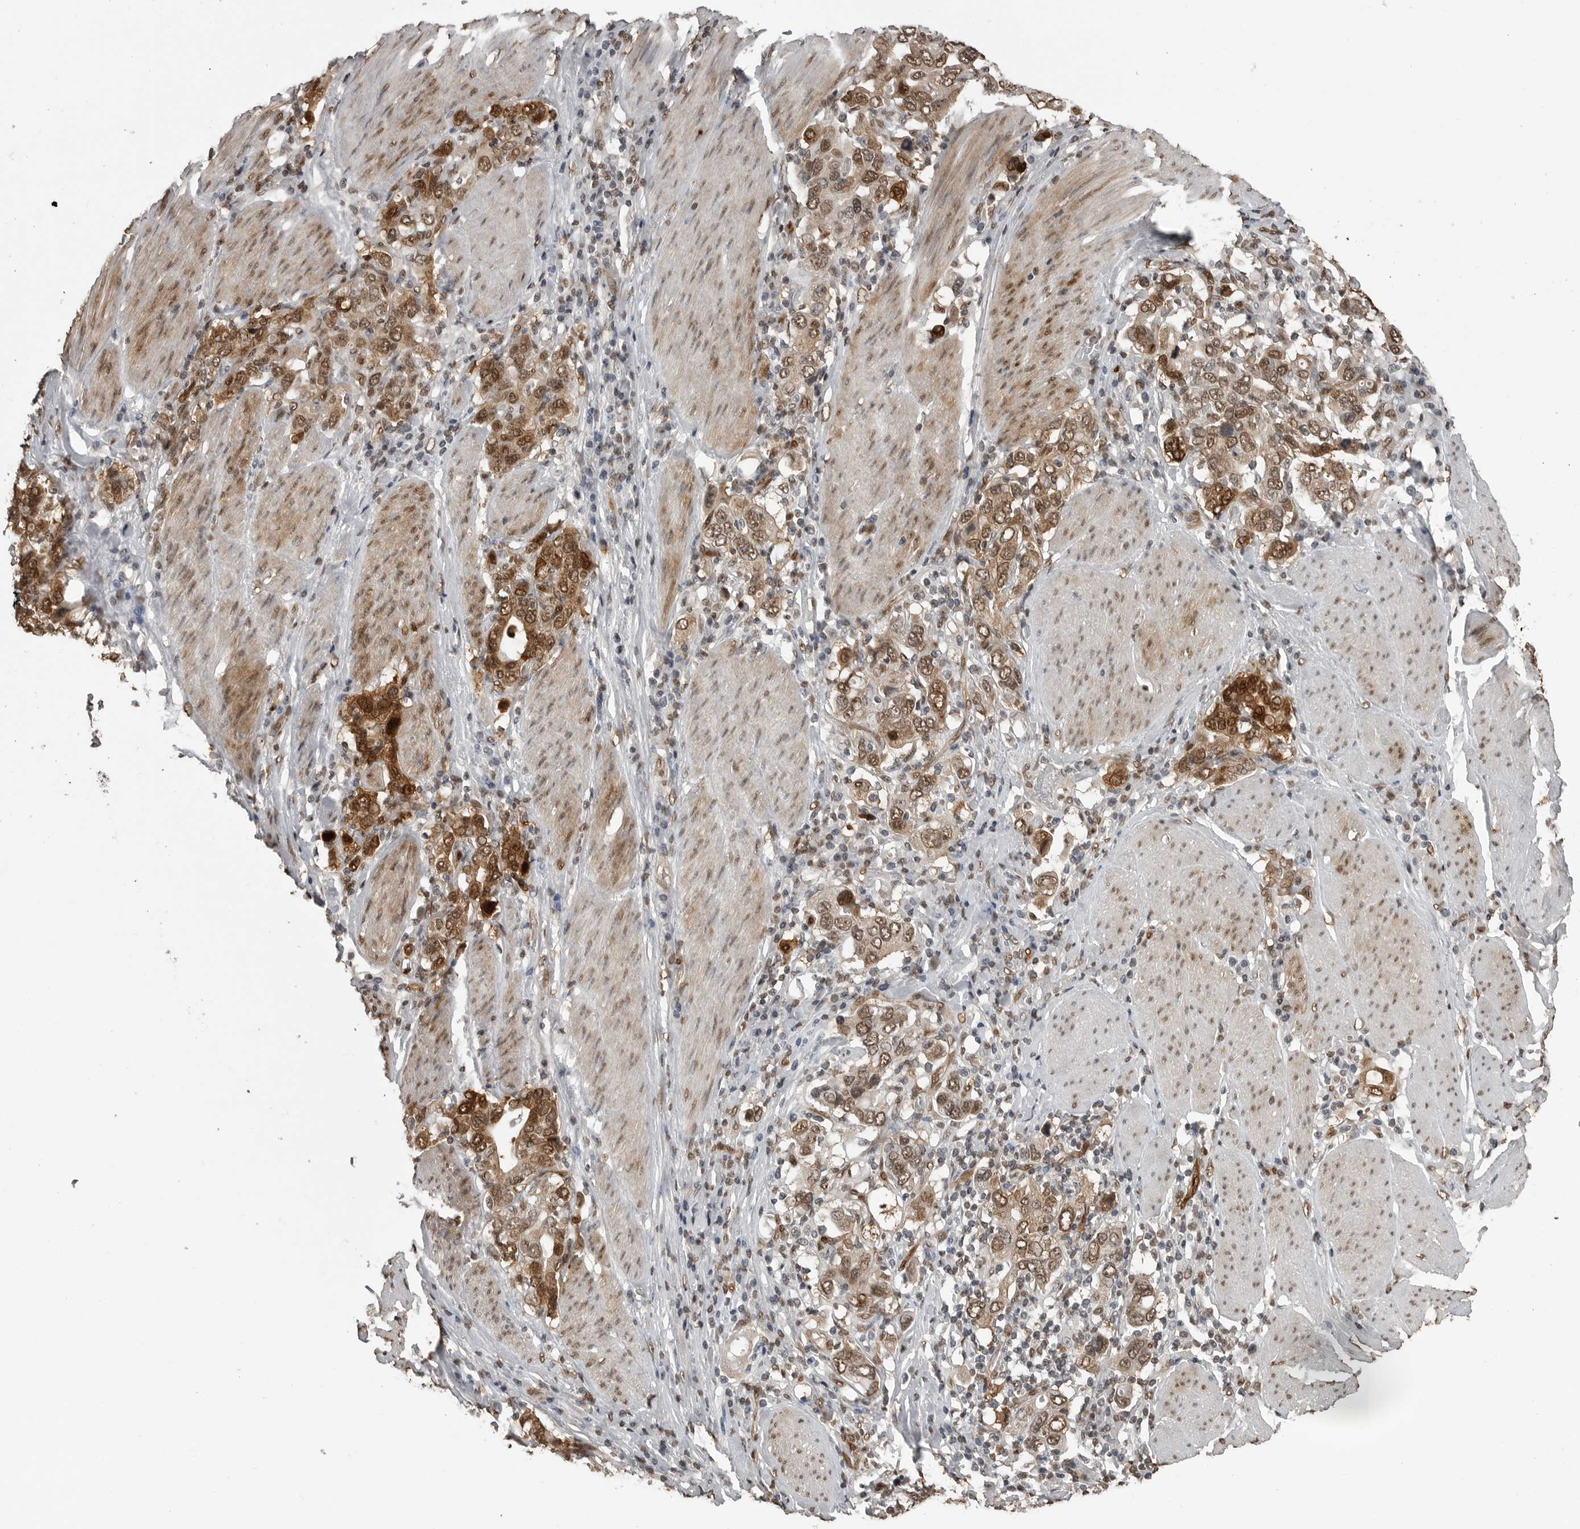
{"staining": {"intensity": "moderate", "quantity": ">75%", "location": "cytoplasmic/membranous,nuclear"}, "tissue": "stomach cancer", "cell_type": "Tumor cells", "image_type": "cancer", "snomed": [{"axis": "morphology", "description": "Adenocarcinoma, NOS"}, {"axis": "topography", "description": "Stomach, upper"}], "caption": "A brown stain shows moderate cytoplasmic/membranous and nuclear expression of a protein in stomach cancer (adenocarcinoma) tumor cells.", "gene": "SMAD2", "patient": {"sex": "male", "age": 62}}